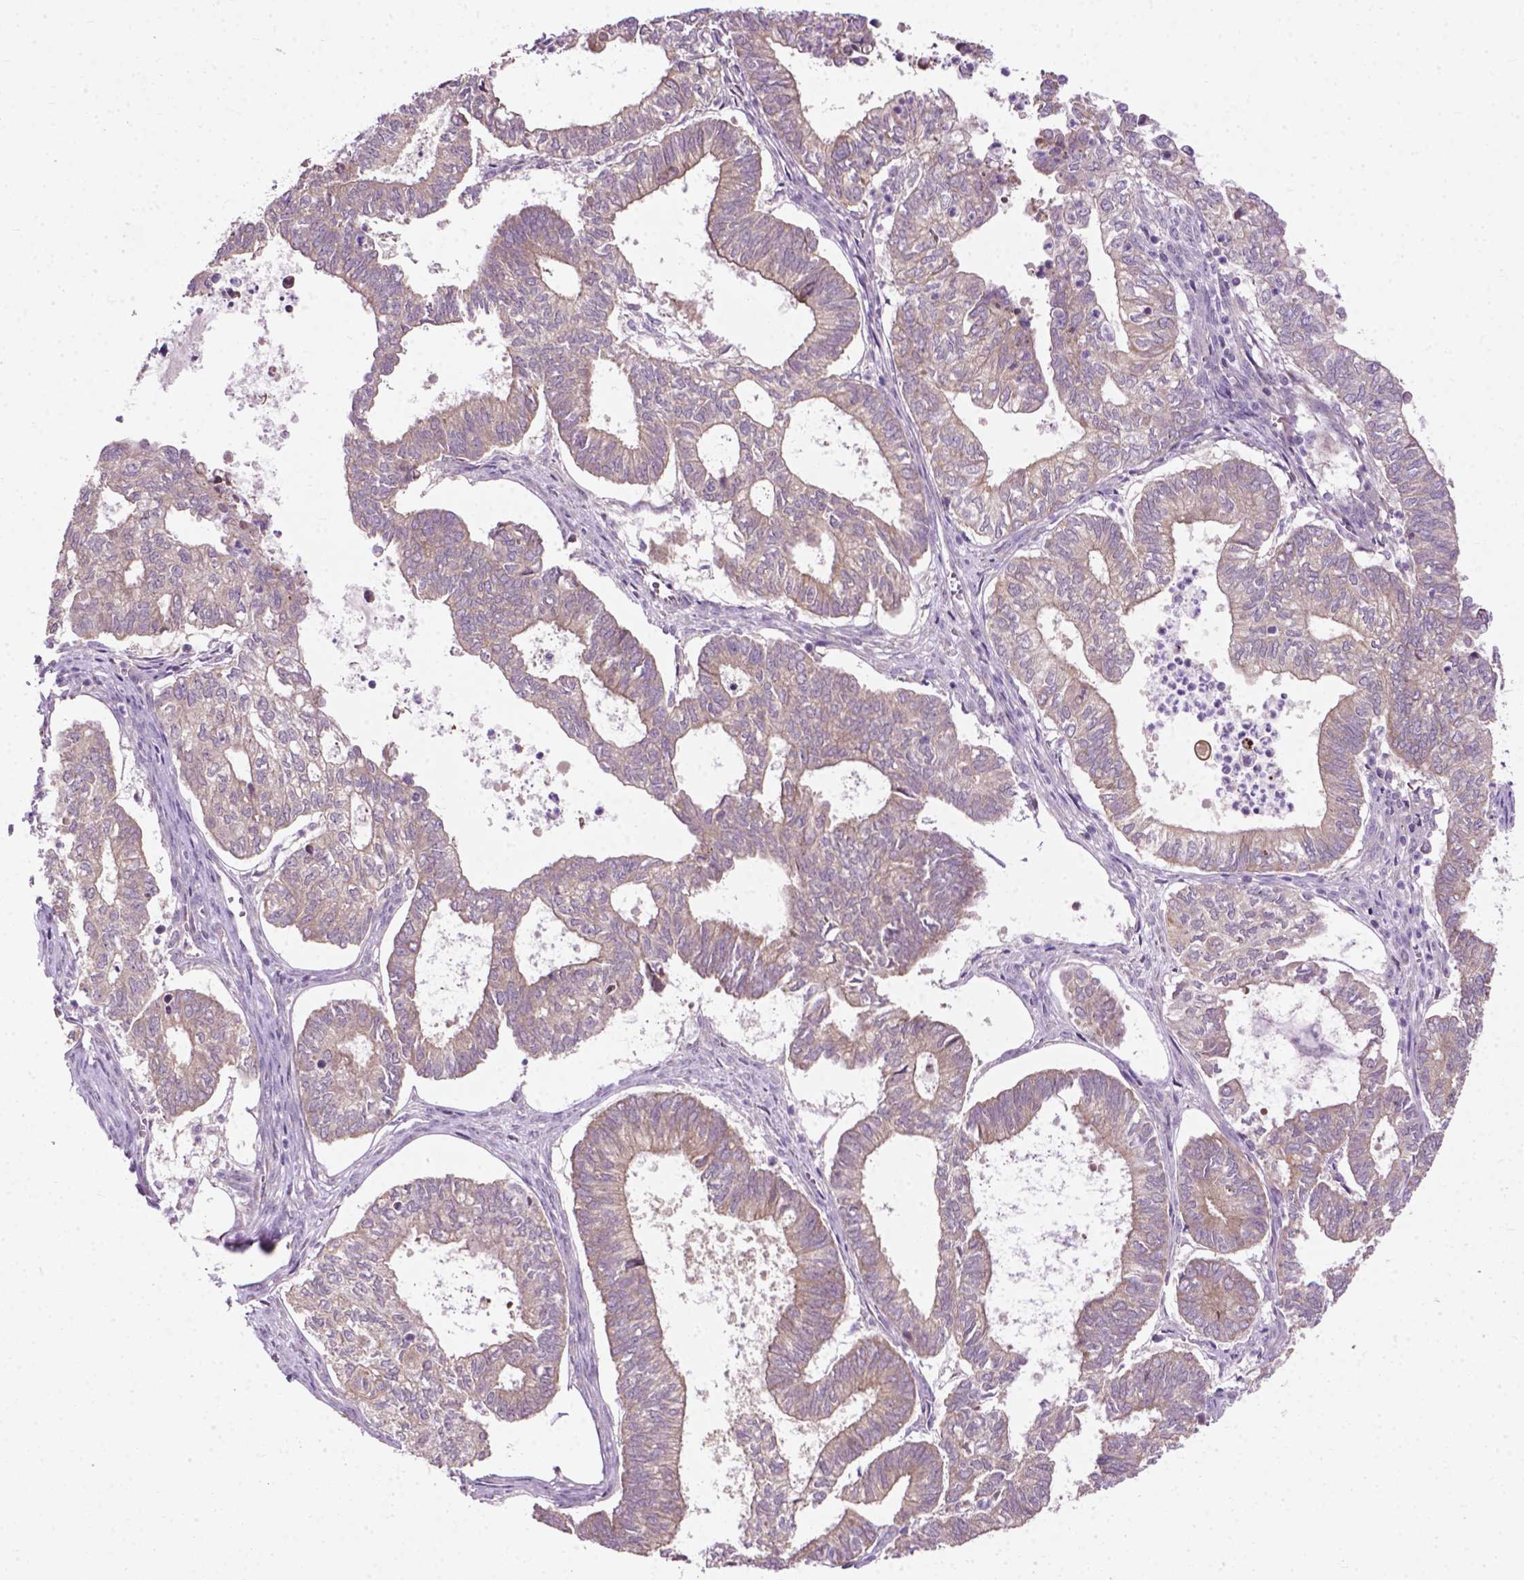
{"staining": {"intensity": "weak", "quantity": "25%-75%", "location": "cytoplasmic/membranous"}, "tissue": "ovarian cancer", "cell_type": "Tumor cells", "image_type": "cancer", "snomed": [{"axis": "morphology", "description": "Carcinoma, endometroid"}, {"axis": "topography", "description": "Ovary"}], "caption": "A micrograph of ovarian cancer (endometroid carcinoma) stained for a protein demonstrates weak cytoplasmic/membranous brown staining in tumor cells. The staining was performed using DAB, with brown indicating positive protein expression. Nuclei are stained blue with hematoxylin.", "gene": "MZT1", "patient": {"sex": "female", "age": 64}}